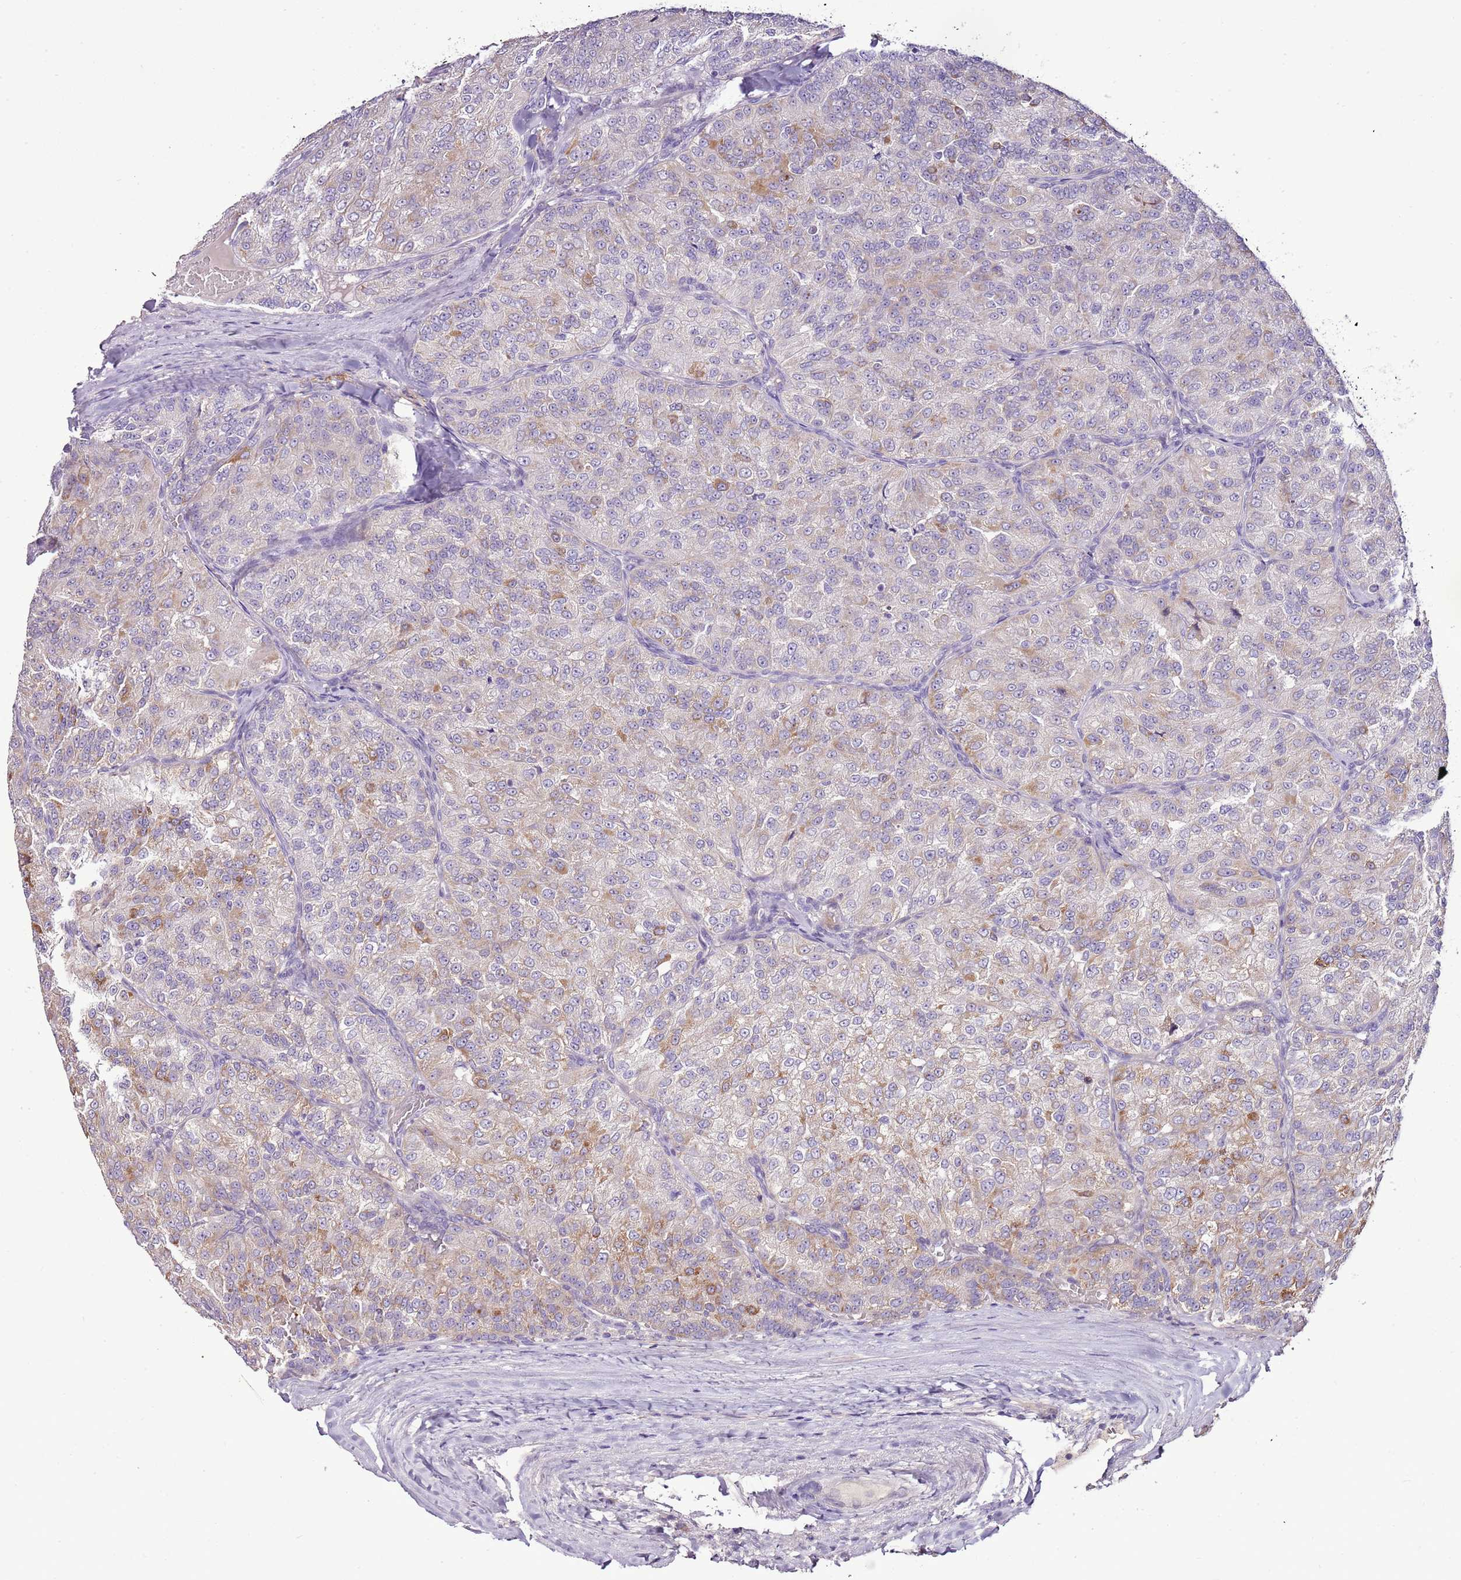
{"staining": {"intensity": "moderate", "quantity": "<25%", "location": "cytoplasmic/membranous"}, "tissue": "renal cancer", "cell_type": "Tumor cells", "image_type": "cancer", "snomed": [{"axis": "morphology", "description": "Adenocarcinoma, NOS"}, {"axis": "topography", "description": "Kidney"}], "caption": "This photomicrograph reveals immunohistochemistry staining of renal cancer, with low moderate cytoplasmic/membranous expression in approximately <25% of tumor cells.", "gene": "CMKLR1", "patient": {"sex": "female", "age": 63}}